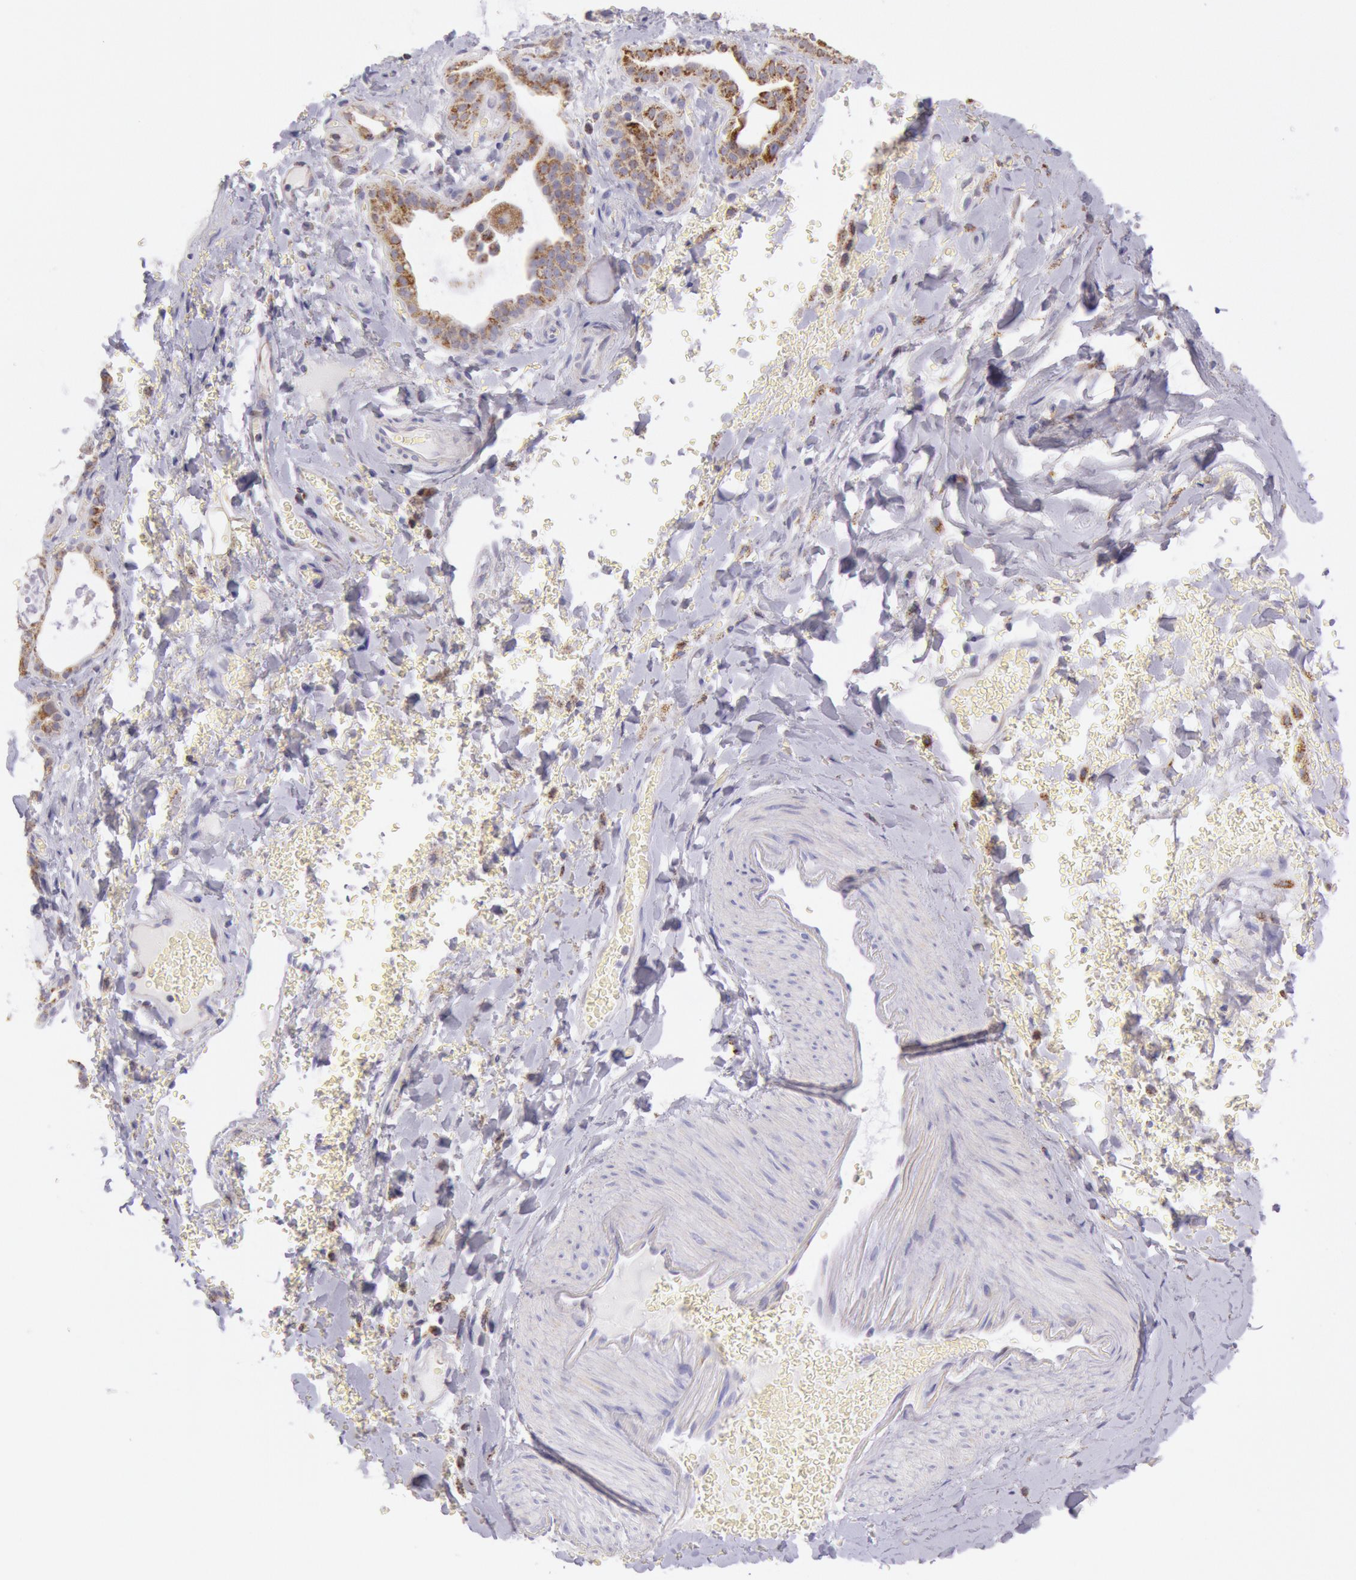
{"staining": {"intensity": "moderate", "quantity": ">75%", "location": "cytoplasmic/membranous"}, "tissue": "thyroid gland", "cell_type": "Glandular cells", "image_type": "normal", "snomed": [{"axis": "morphology", "description": "Normal tissue, NOS"}, {"axis": "topography", "description": "Thyroid gland"}], "caption": "High-magnification brightfield microscopy of unremarkable thyroid gland stained with DAB (brown) and counterstained with hematoxylin (blue). glandular cells exhibit moderate cytoplasmic/membranous staining is present in approximately>75% of cells.", "gene": "FRMD6", "patient": {"sex": "male", "age": 61}}